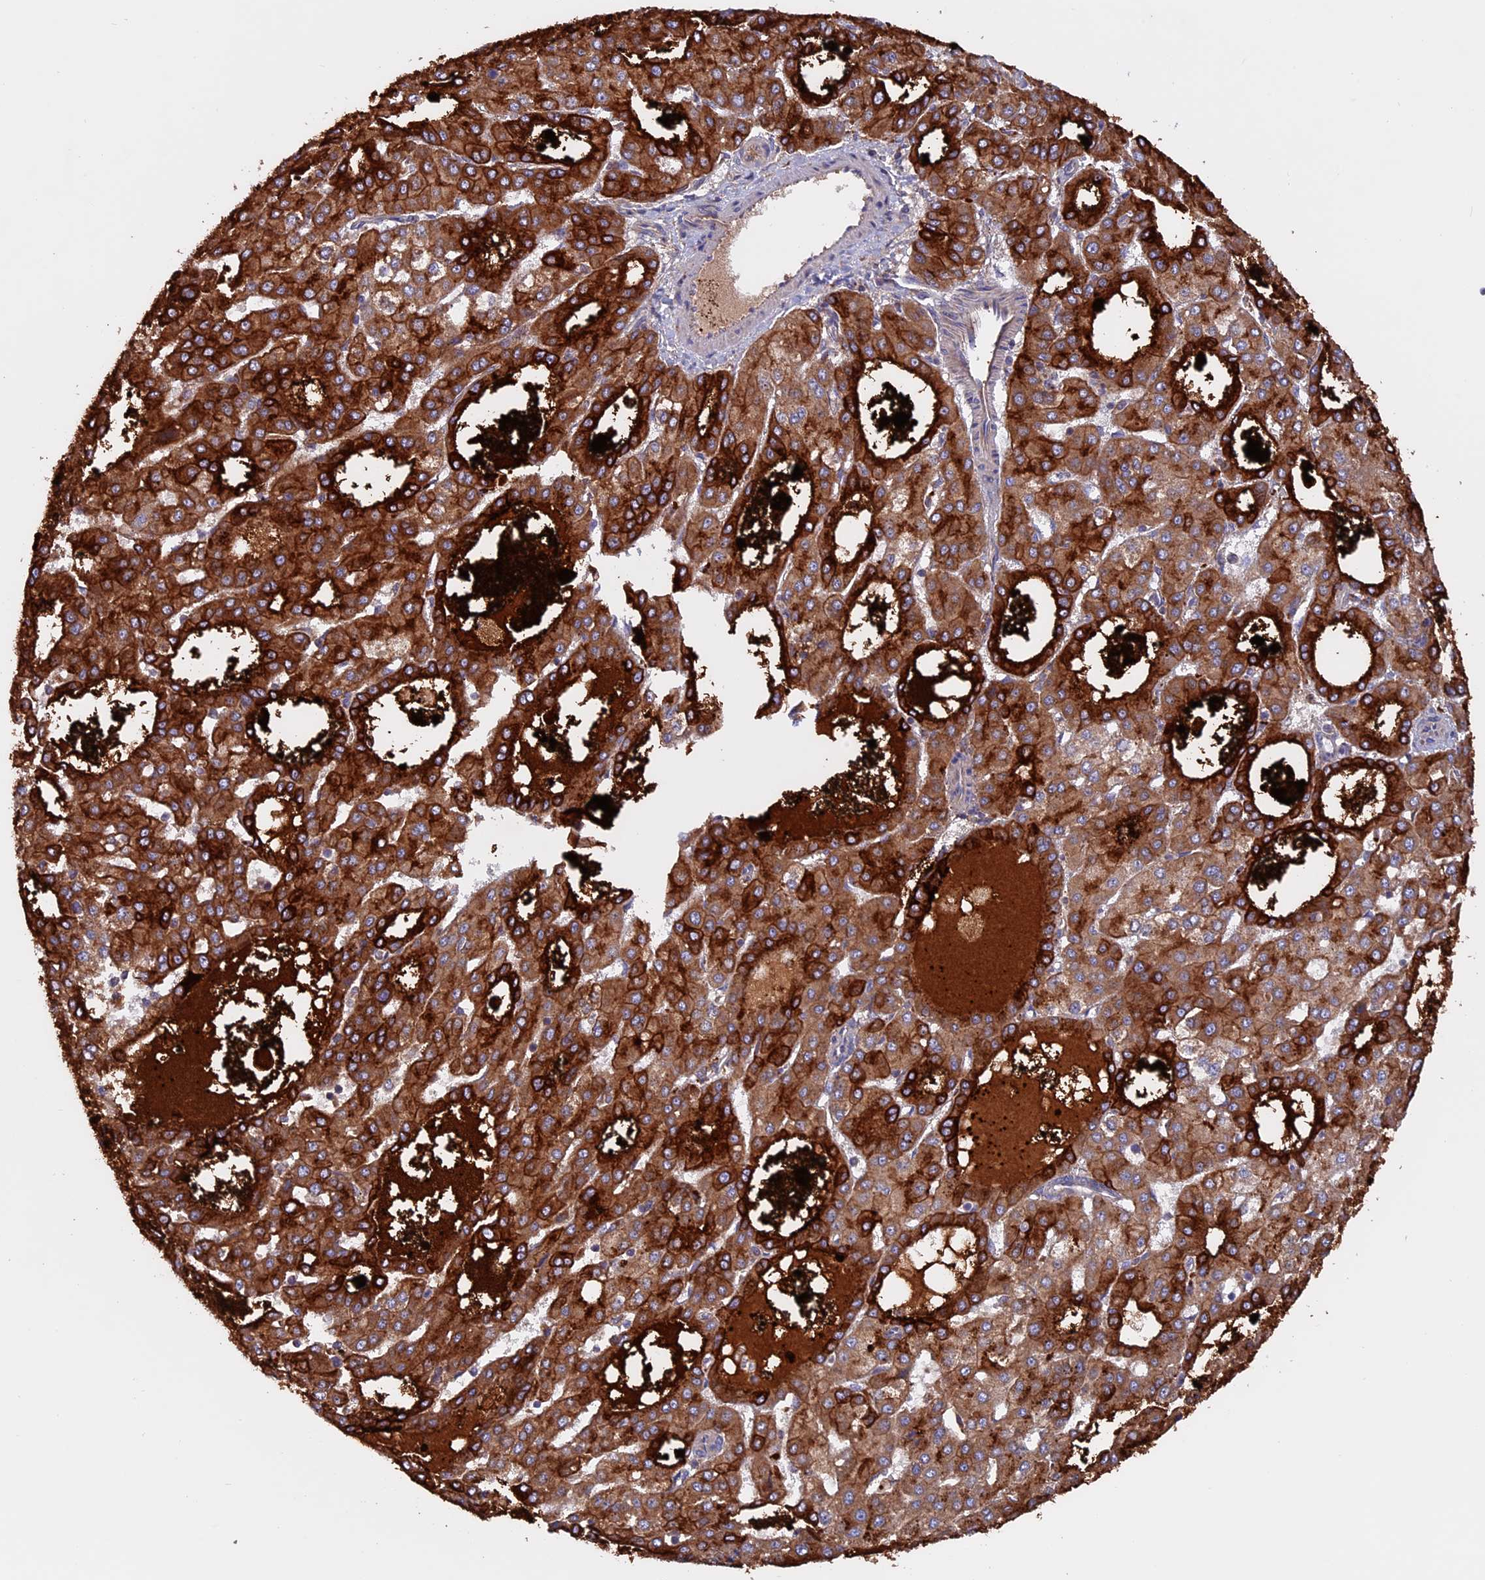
{"staining": {"intensity": "strong", "quantity": ">75%", "location": "cytoplasmic/membranous"}, "tissue": "liver cancer", "cell_type": "Tumor cells", "image_type": "cancer", "snomed": [{"axis": "morphology", "description": "Carcinoma, Hepatocellular, NOS"}, {"axis": "topography", "description": "Liver"}], "caption": "Liver cancer (hepatocellular carcinoma) stained for a protein (brown) exhibits strong cytoplasmic/membranous positive expression in about >75% of tumor cells.", "gene": "PTPN9", "patient": {"sex": "male", "age": 47}}